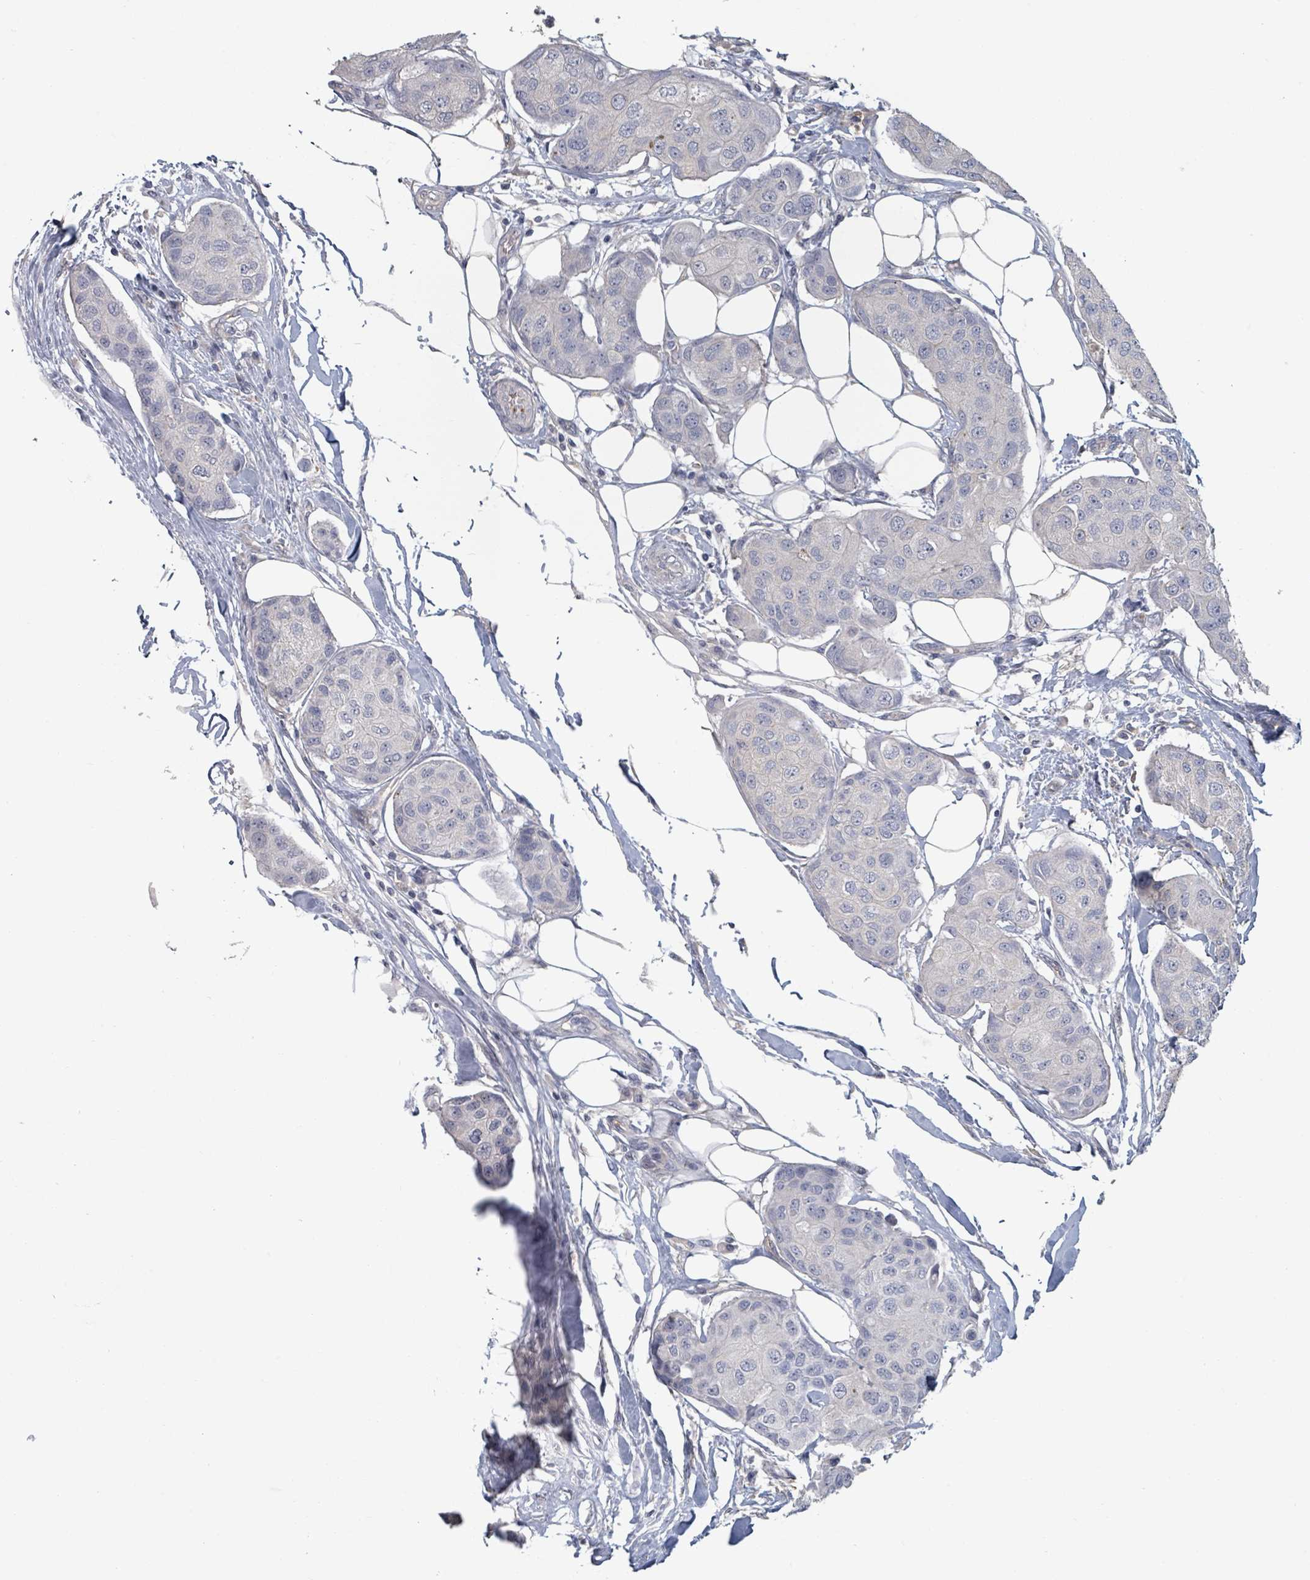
{"staining": {"intensity": "negative", "quantity": "none", "location": "none"}, "tissue": "breast cancer", "cell_type": "Tumor cells", "image_type": "cancer", "snomed": [{"axis": "morphology", "description": "Duct carcinoma"}, {"axis": "topography", "description": "Breast"}, {"axis": "topography", "description": "Lymph node"}], "caption": "High magnification brightfield microscopy of breast cancer stained with DAB (3,3'-diaminobenzidine) (brown) and counterstained with hematoxylin (blue): tumor cells show no significant positivity.", "gene": "PLAUR", "patient": {"sex": "female", "age": 80}}